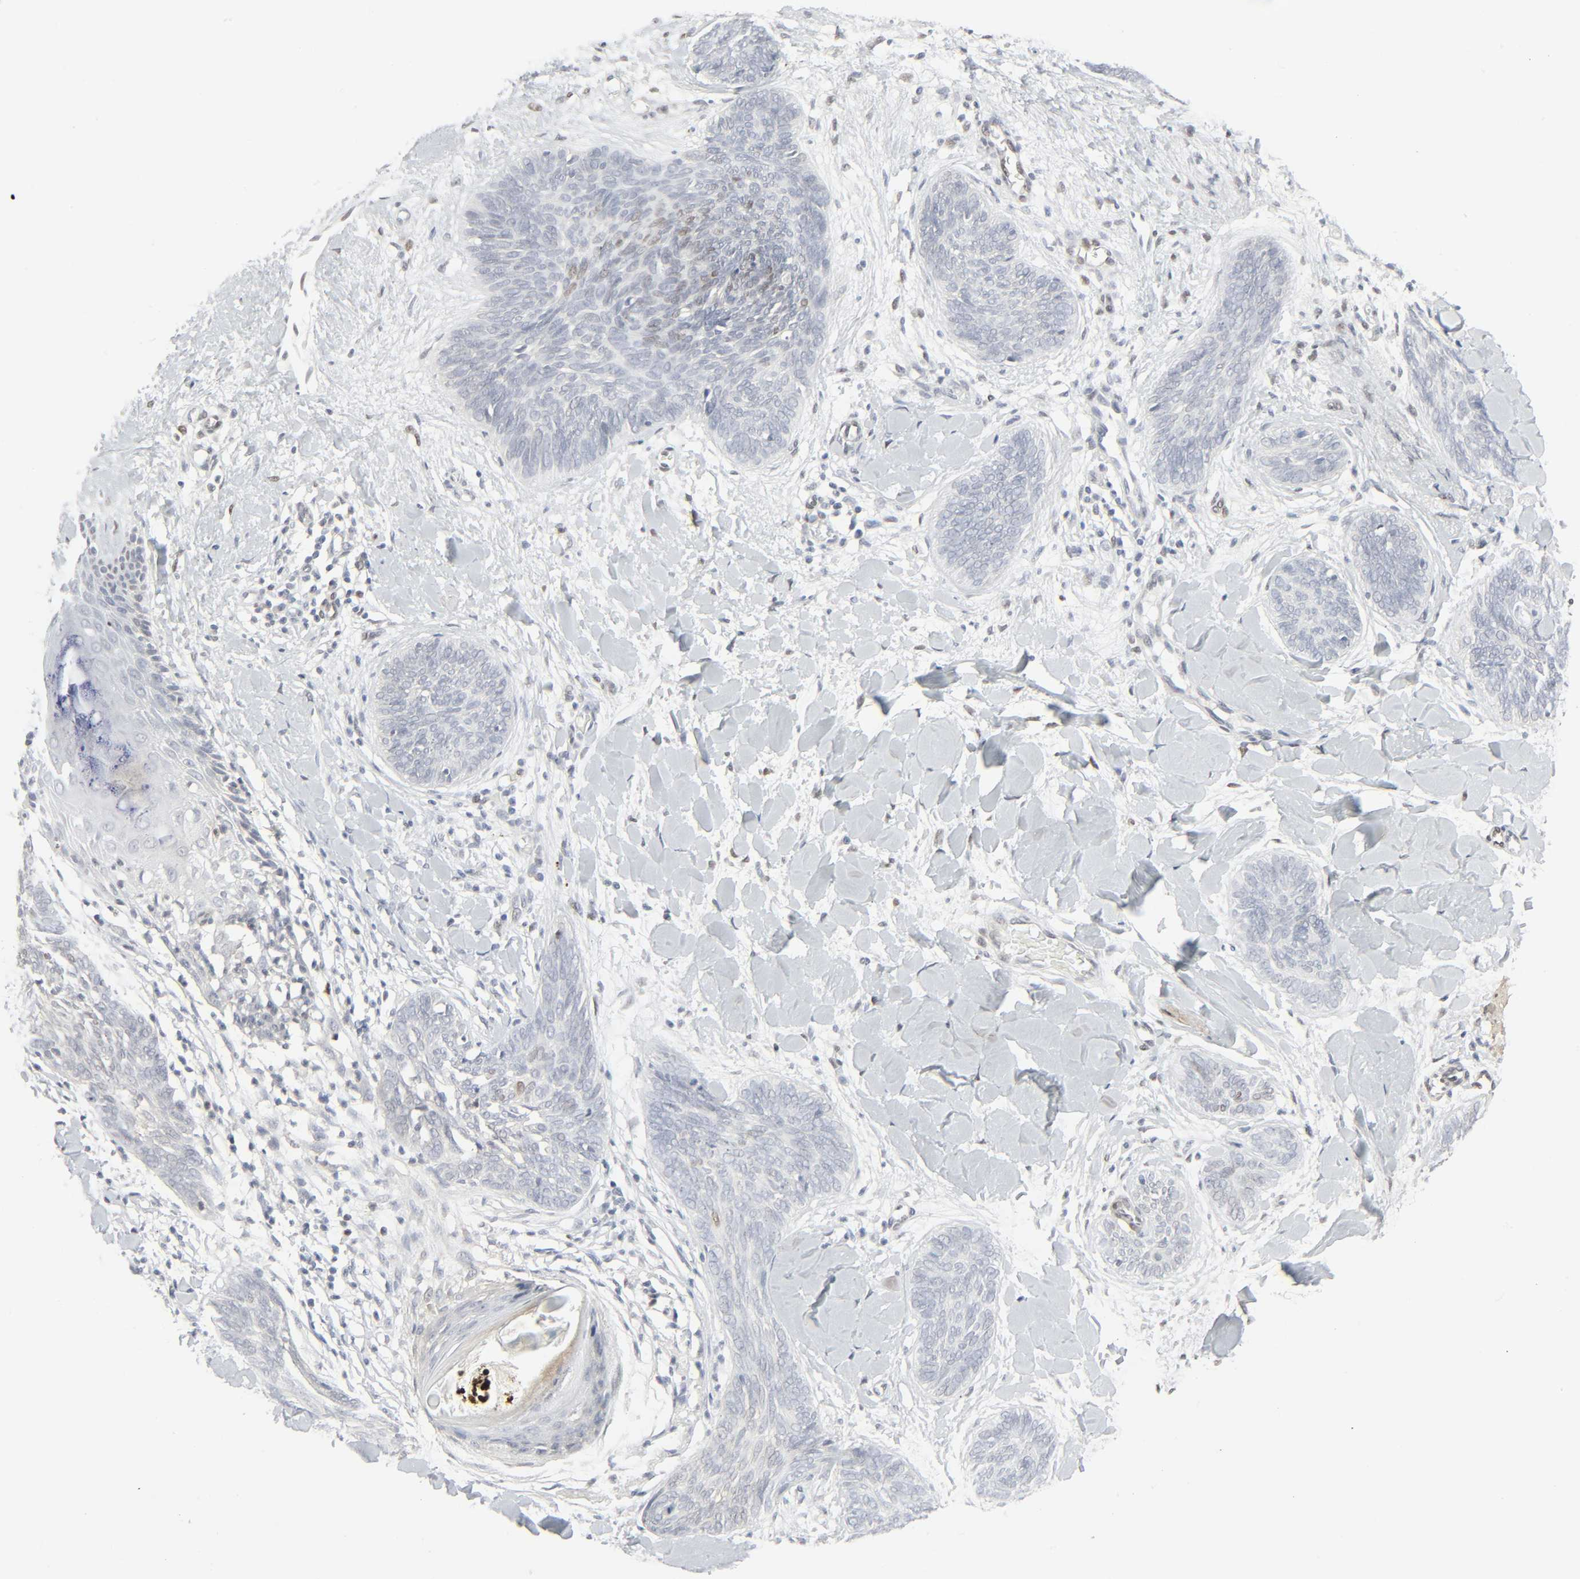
{"staining": {"intensity": "weak", "quantity": "<25%", "location": "nuclear"}, "tissue": "skin cancer", "cell_type": "Tumor cells", "image_type": "cancer", "snomed": [{"axis": "morphology", "description": "Basal cell carcinoma"}, {"axis": "topography", "description": "Skin"}], "caption": "An image of human skin cancer (basal cell carcinoma) is negative for staining in tumor cells.", "gene": "ZBTB16", "patient": {"sex": "female", "age": 81}}